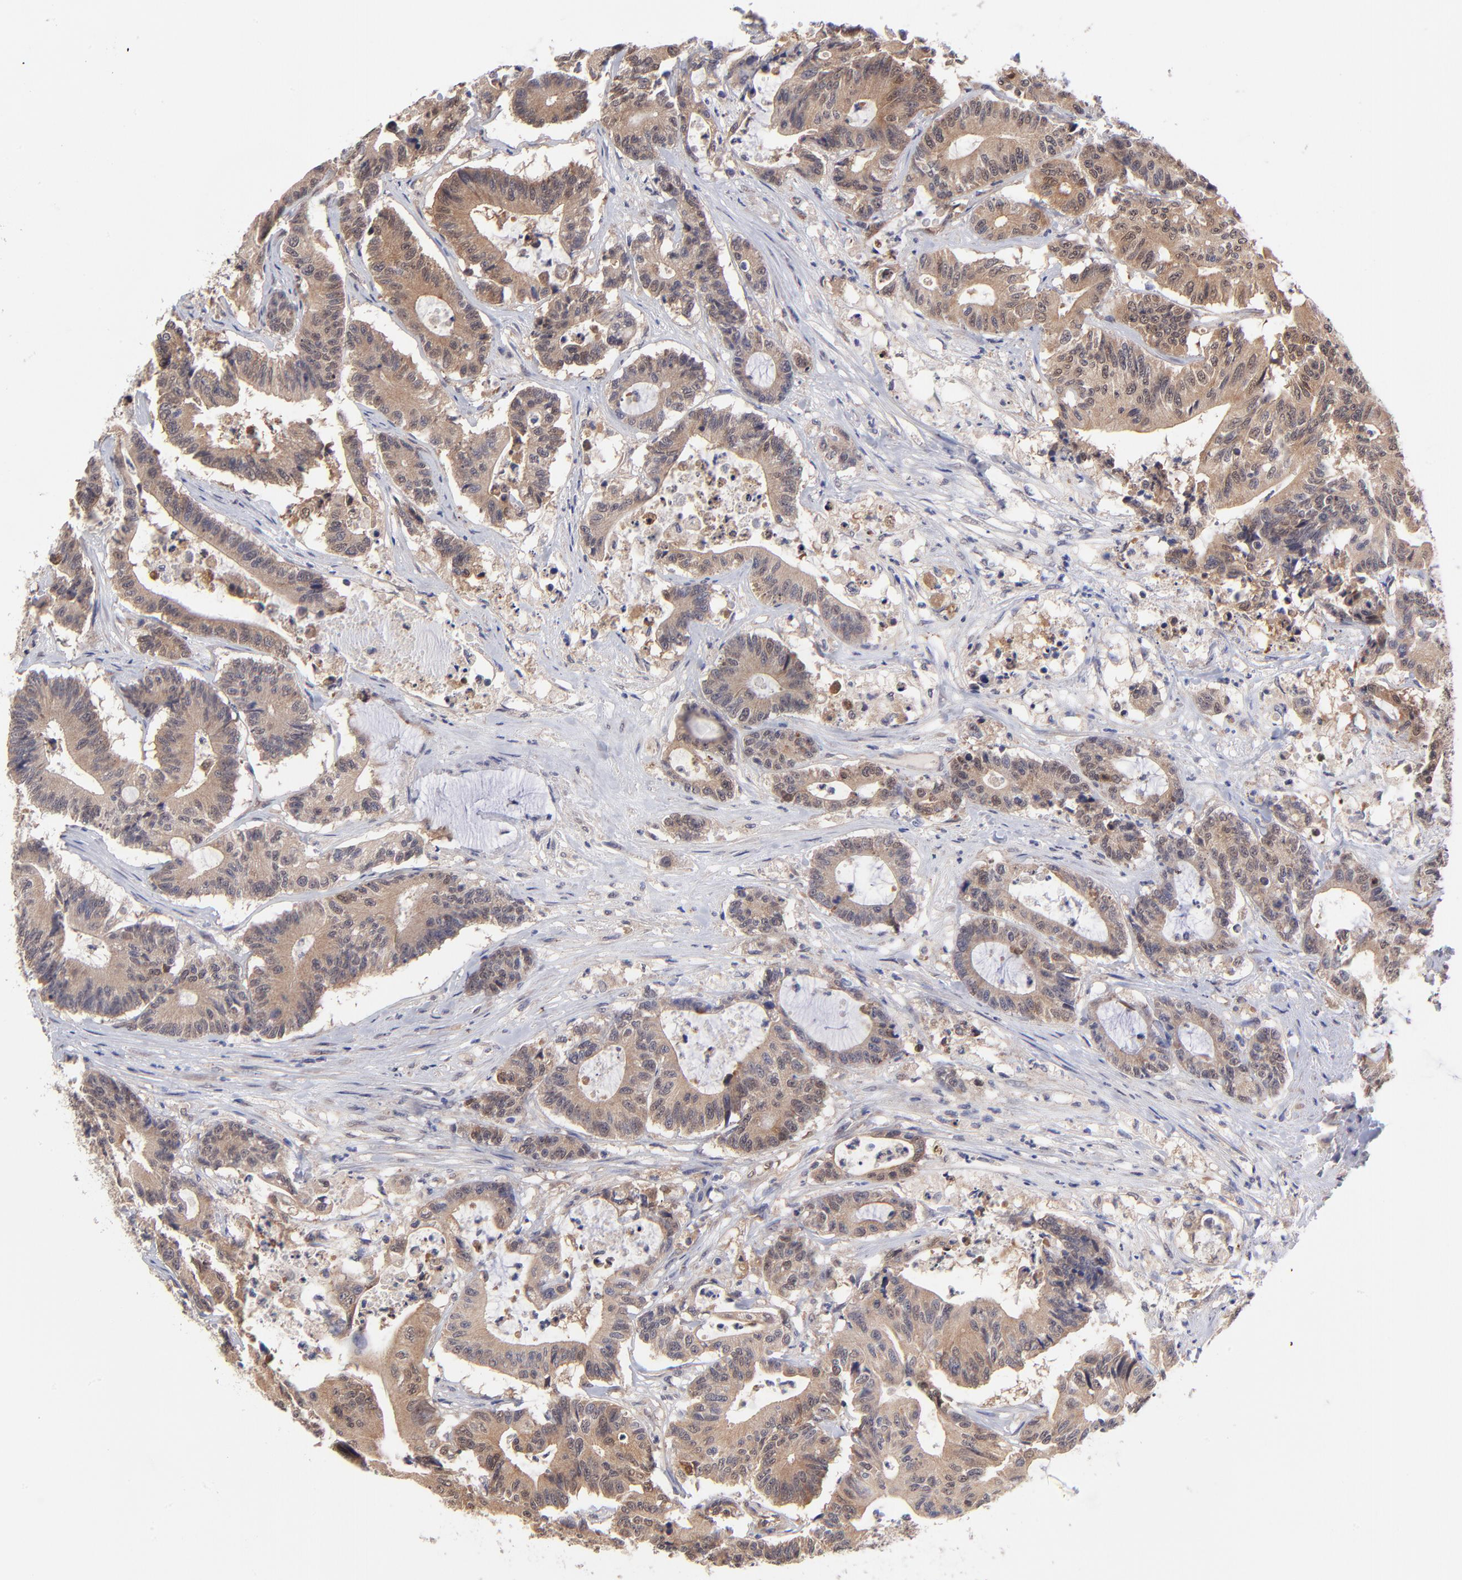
{"staining": {"intensity": "strong", "quantity": ">75%", "location": "cytoplasmic/membranous"}, "tissue": "colorectal cancer", "cell_type": "Tumor cells", "image_type": "cancer", "snomed": [{"axis": "morphology", "description": "Adenocarcinoma, NOS"}, {"axis": "topography", "description": "Colon"}], "caption": "Colorectal adenocarcinoma stained with immunohistochemistry (IHC) demonstrates strong cytoplasmic/membranous expression in about >75% of tumor cells.", "gene": "UBE2H", "patient": {"sex": "female", "age": 84}}